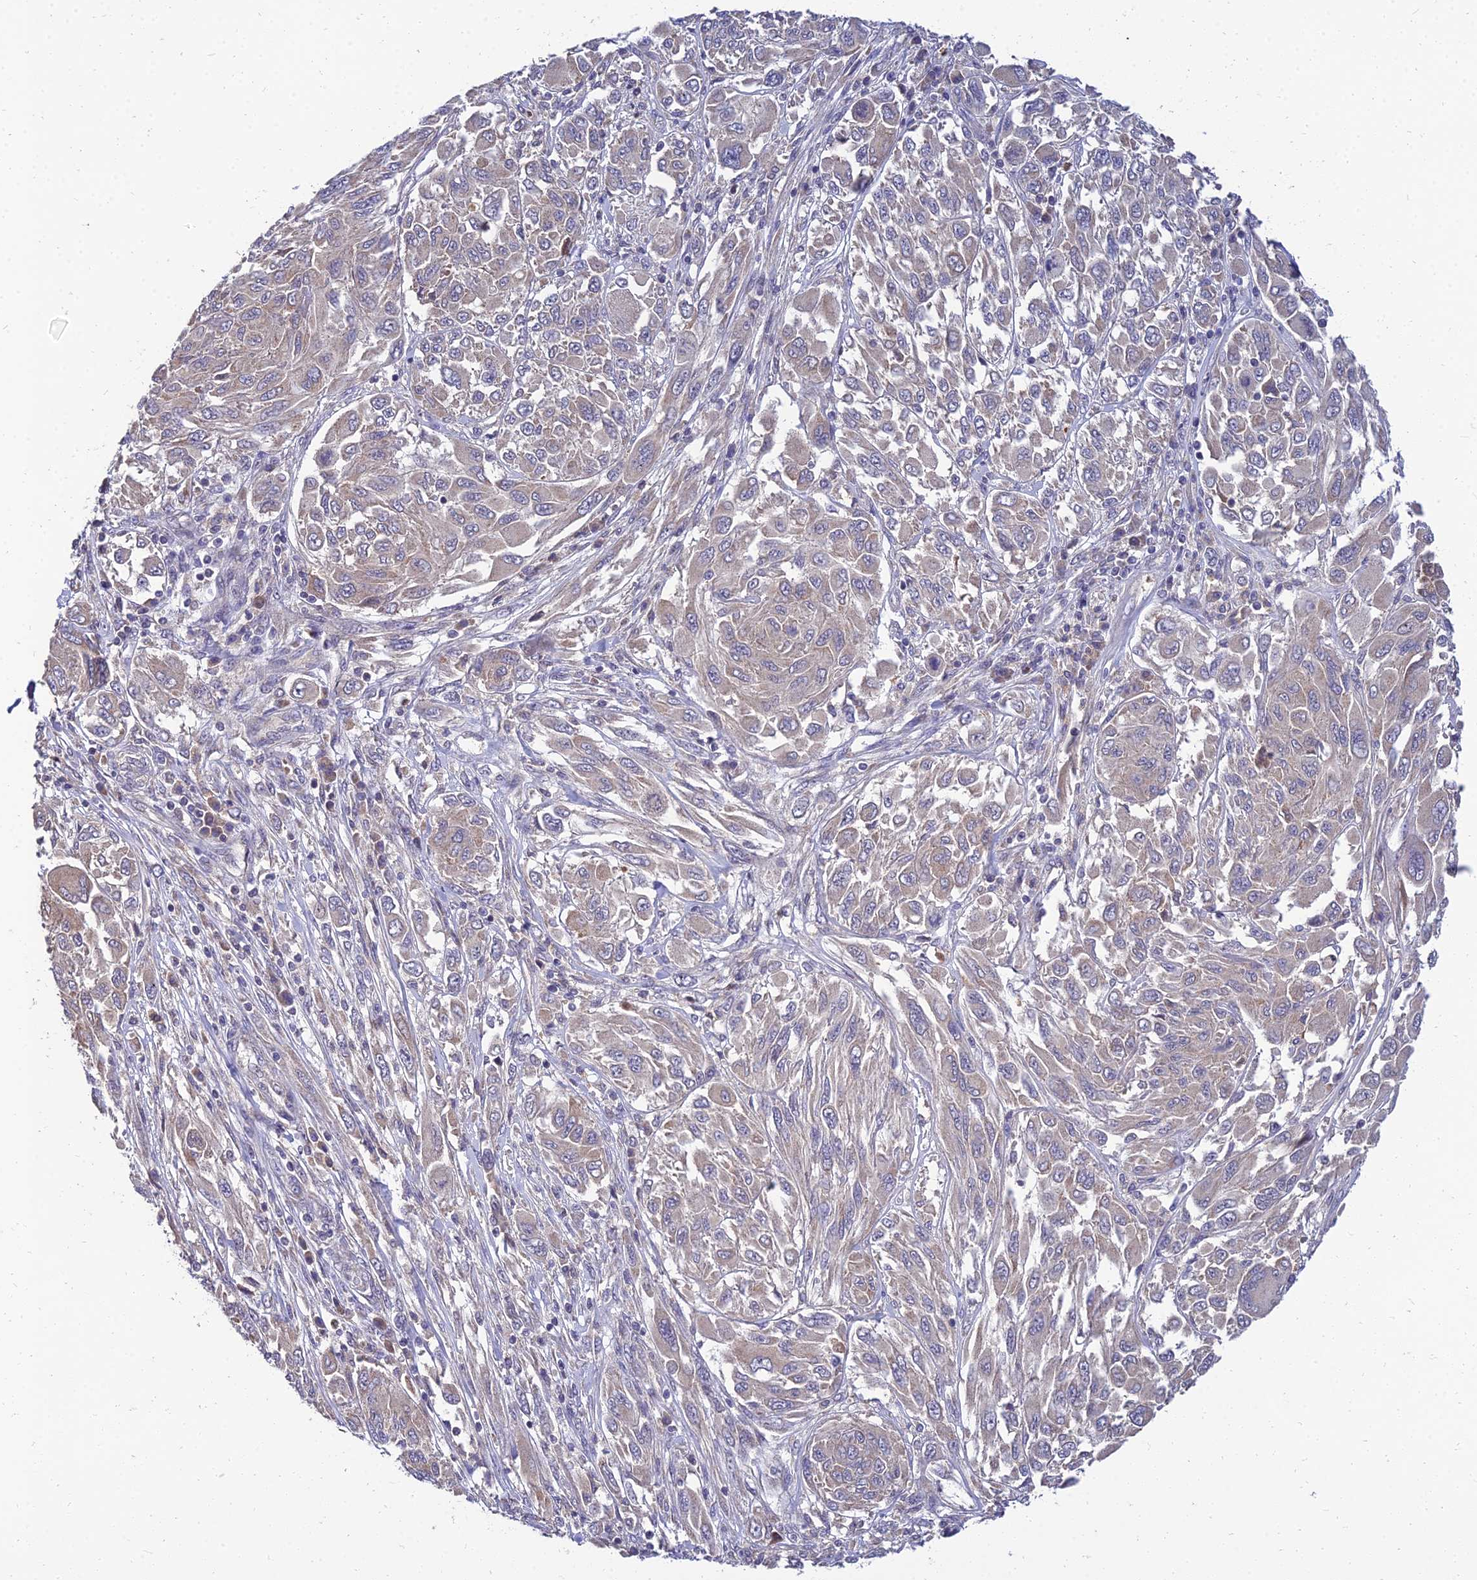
{"staining": {"intensity": "negative", "quantity": "none", "location": "none"}, "tissue": "melanoma", "cell_type": "Tumor cells", "image_type": "cancer", "snomed": [{"axis": "morphology", "description": "Malignant melanoma, NOS"}, {"axis": "topography", "description": "Skin"}], "caption": "This image is of melanoma stained with immunohistochemistry to label a protein in brown with the nuclei are counter-stained blue. There is no positivity in tumor cells.", "gene": "NPY", "patient": {"sex": "female", "age": 91}}